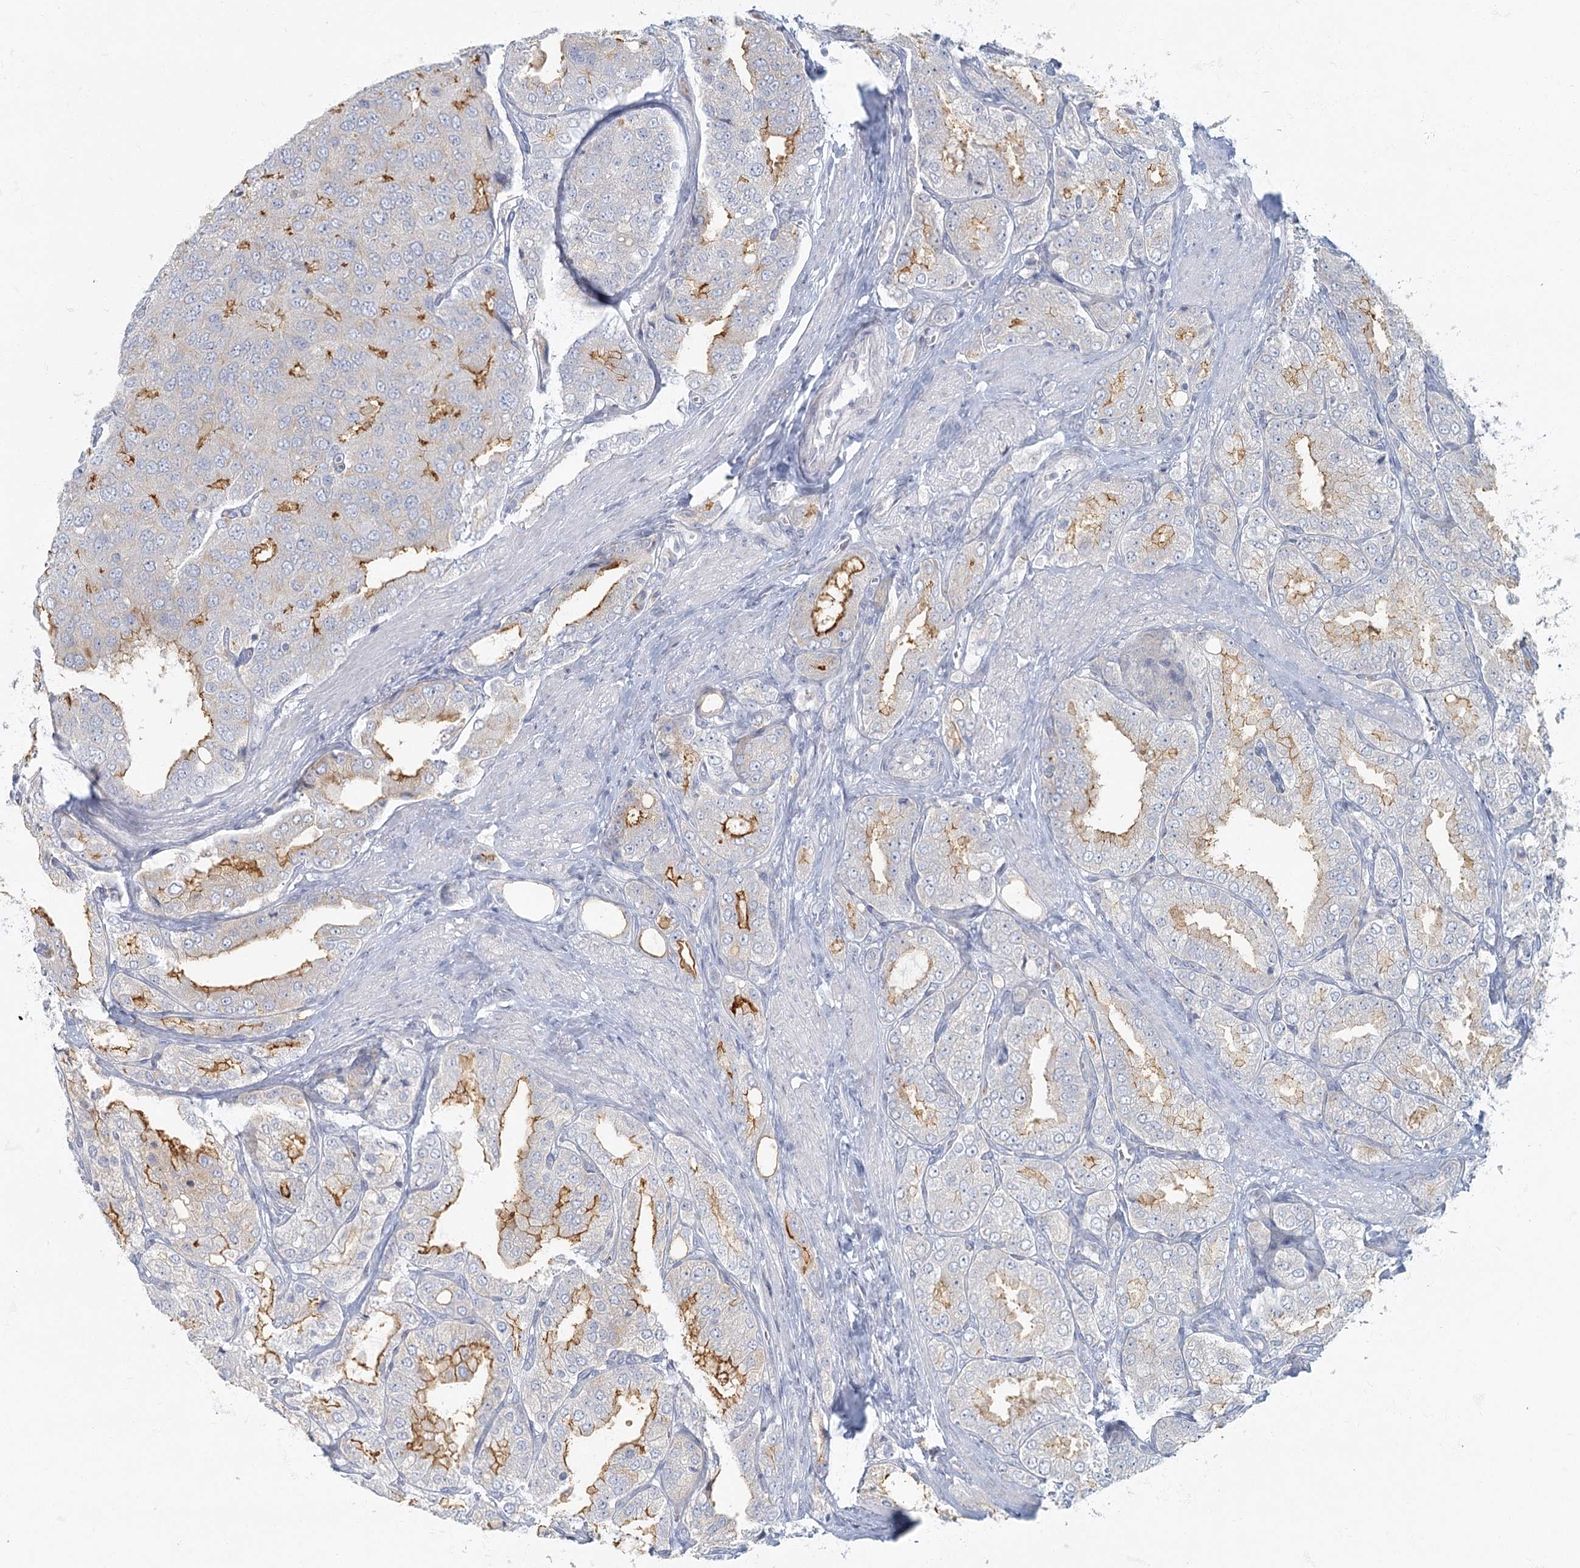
{"staining": {"intensity": "moderate", "quantity": "<25%", "location": "cytoplasmic/membranous"}, "tissue": "prostate cancer", "cell_type": "Tumor cells", "image_type": "cancer", "snomed": [{"axis": "morphology", "description": "Adenocarcinoma, High grade"}, {"axis": "topography", "description": "Prostate"}], "caption": "Tumor cells reveal low levels of moderate cytoplasmic/membranous staining in about <25% of cells in human prostate cancer.", "gene": "FAM110C", "patient": {"sex": "male", "age": 50}}